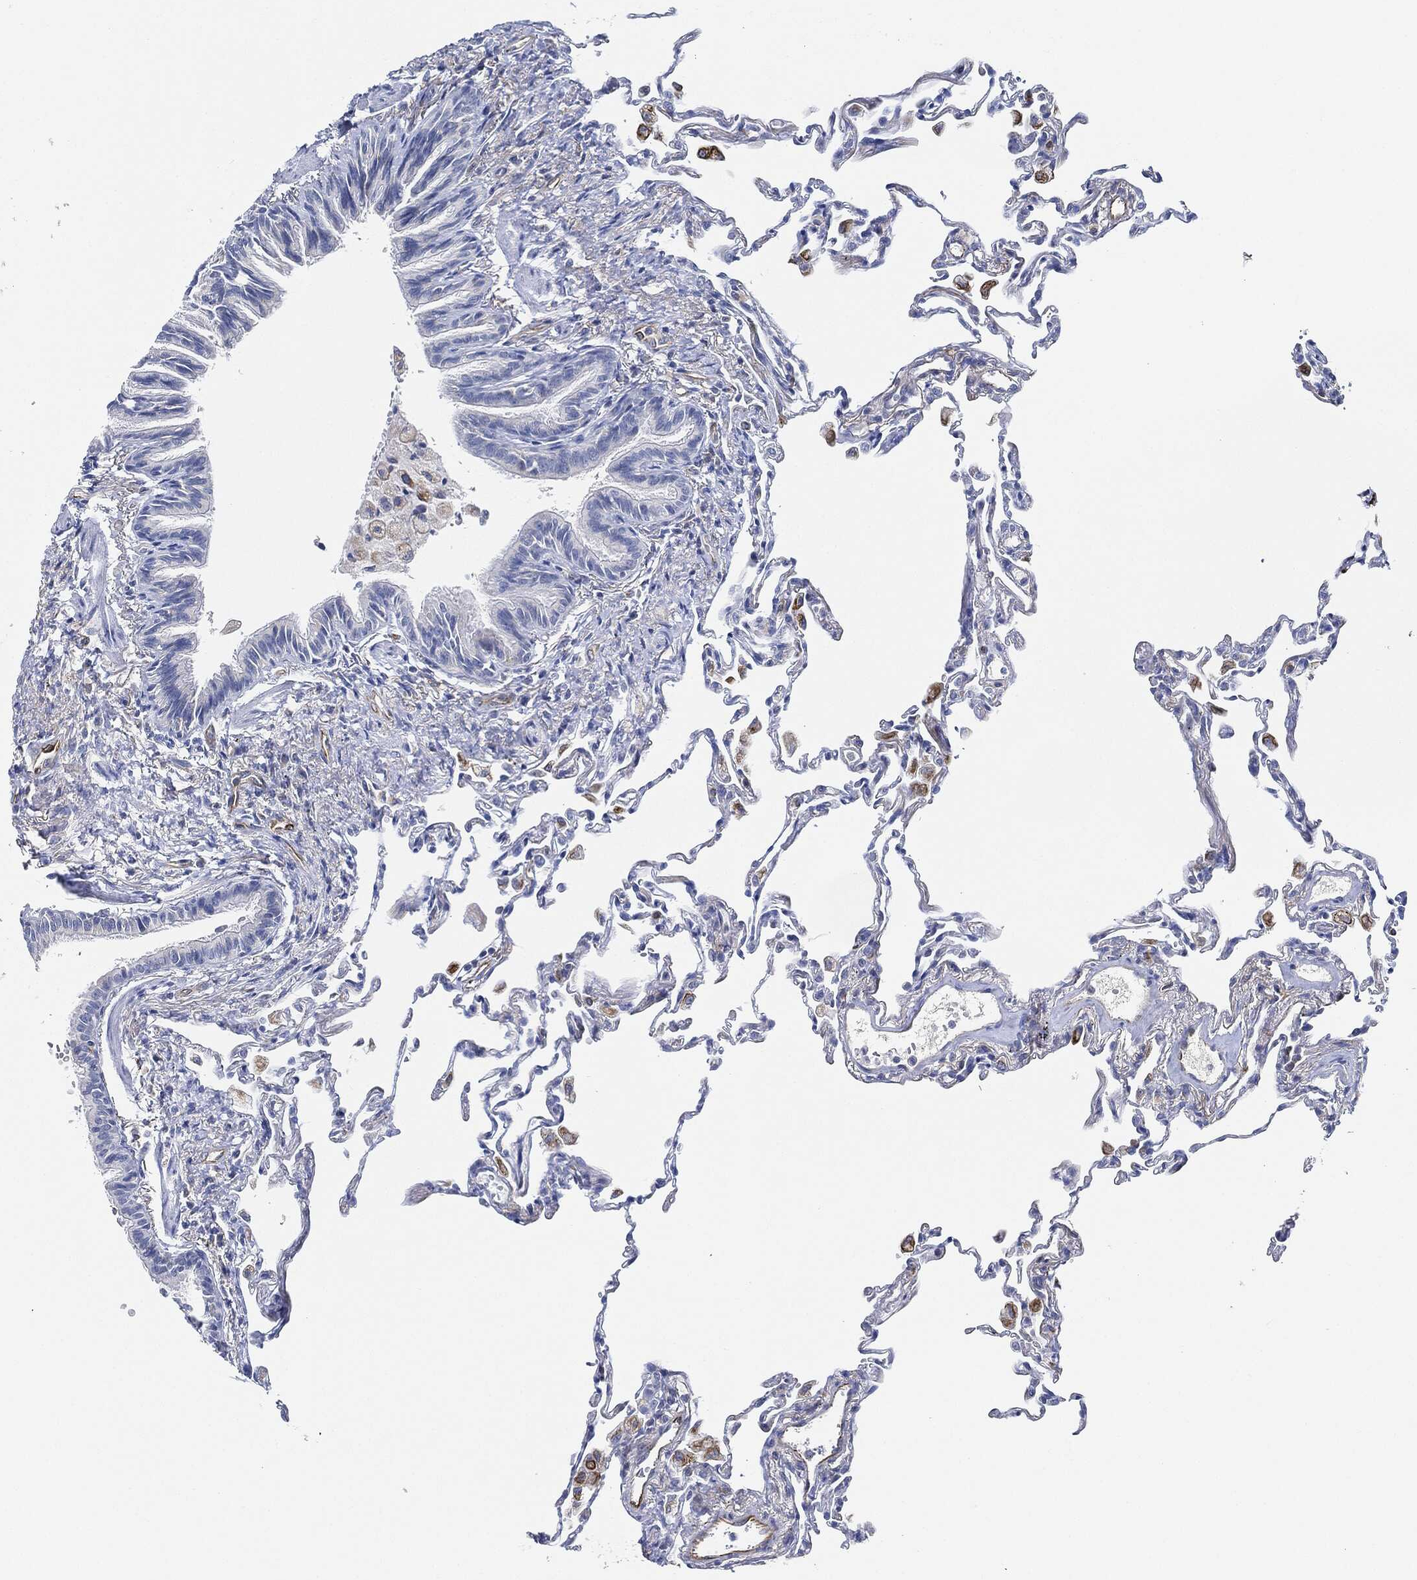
{"staining": {"intensity": "negative", "quantity": "none", "location": "none"}, "tissue": "lung", "cell_type": "Alveolar cells", "image_type": "normal", "snomed": [{"axis": "morphology", "description": "Normal tissue, NOS"}, {"axis": "topography", "description": "Lung"}], "caption": "High magnification brightfield microscopy of normal lung stained with DAB (3,3'-diaminobenzidine) (brown) and counterstained with hematoxylin (blue): alveolar cells show no significant positivity. The staining was performed using DAB (3,3'-diaminobenzidine) to visualize the protein expression in brown, while the nuclei were stained in blue with hematoxylin (Magnification: 20x).", "gene": "THSD1", "patient": {"sex": "female", "age": 57}}